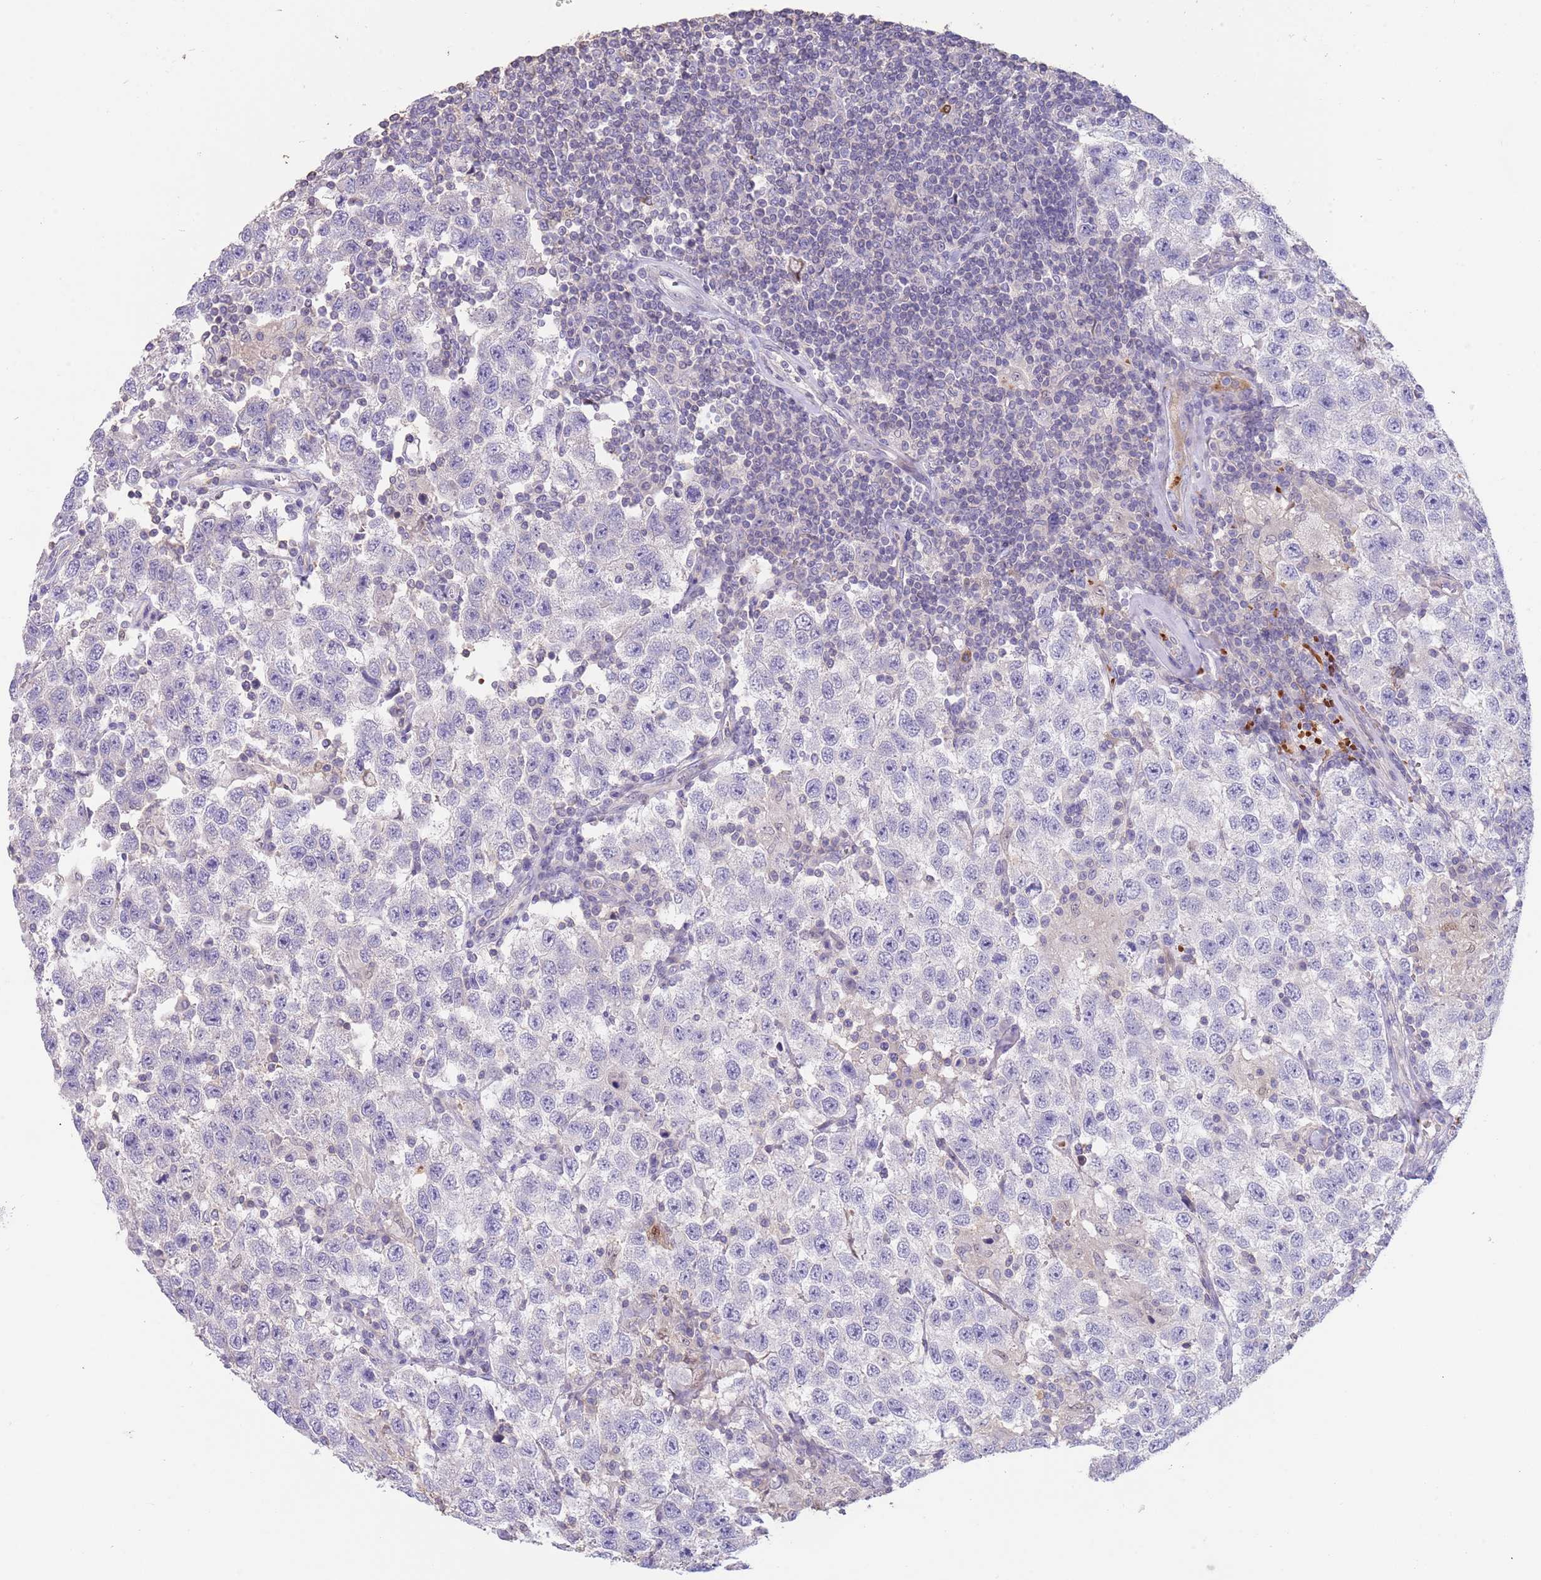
{"staining": {"intensity": "negative", "quantity": "none", "location": "none"}, "tissue": "testis cancer", "cell_type": "Tumor cells", "image_type": "cancer", "snomed": [{"axis": "morphology", "description": "Seminoma, NOS"}, {"axis": "topography", "description": "Testis"}], "caption": "DAB (3,3'-diaminobenzidine) immunohistochemical staining of testis cancer exhibits no significant positivity in tumor cells.", "gene": "ZNF14", "patient": {"sex": "male", "age": 41}}